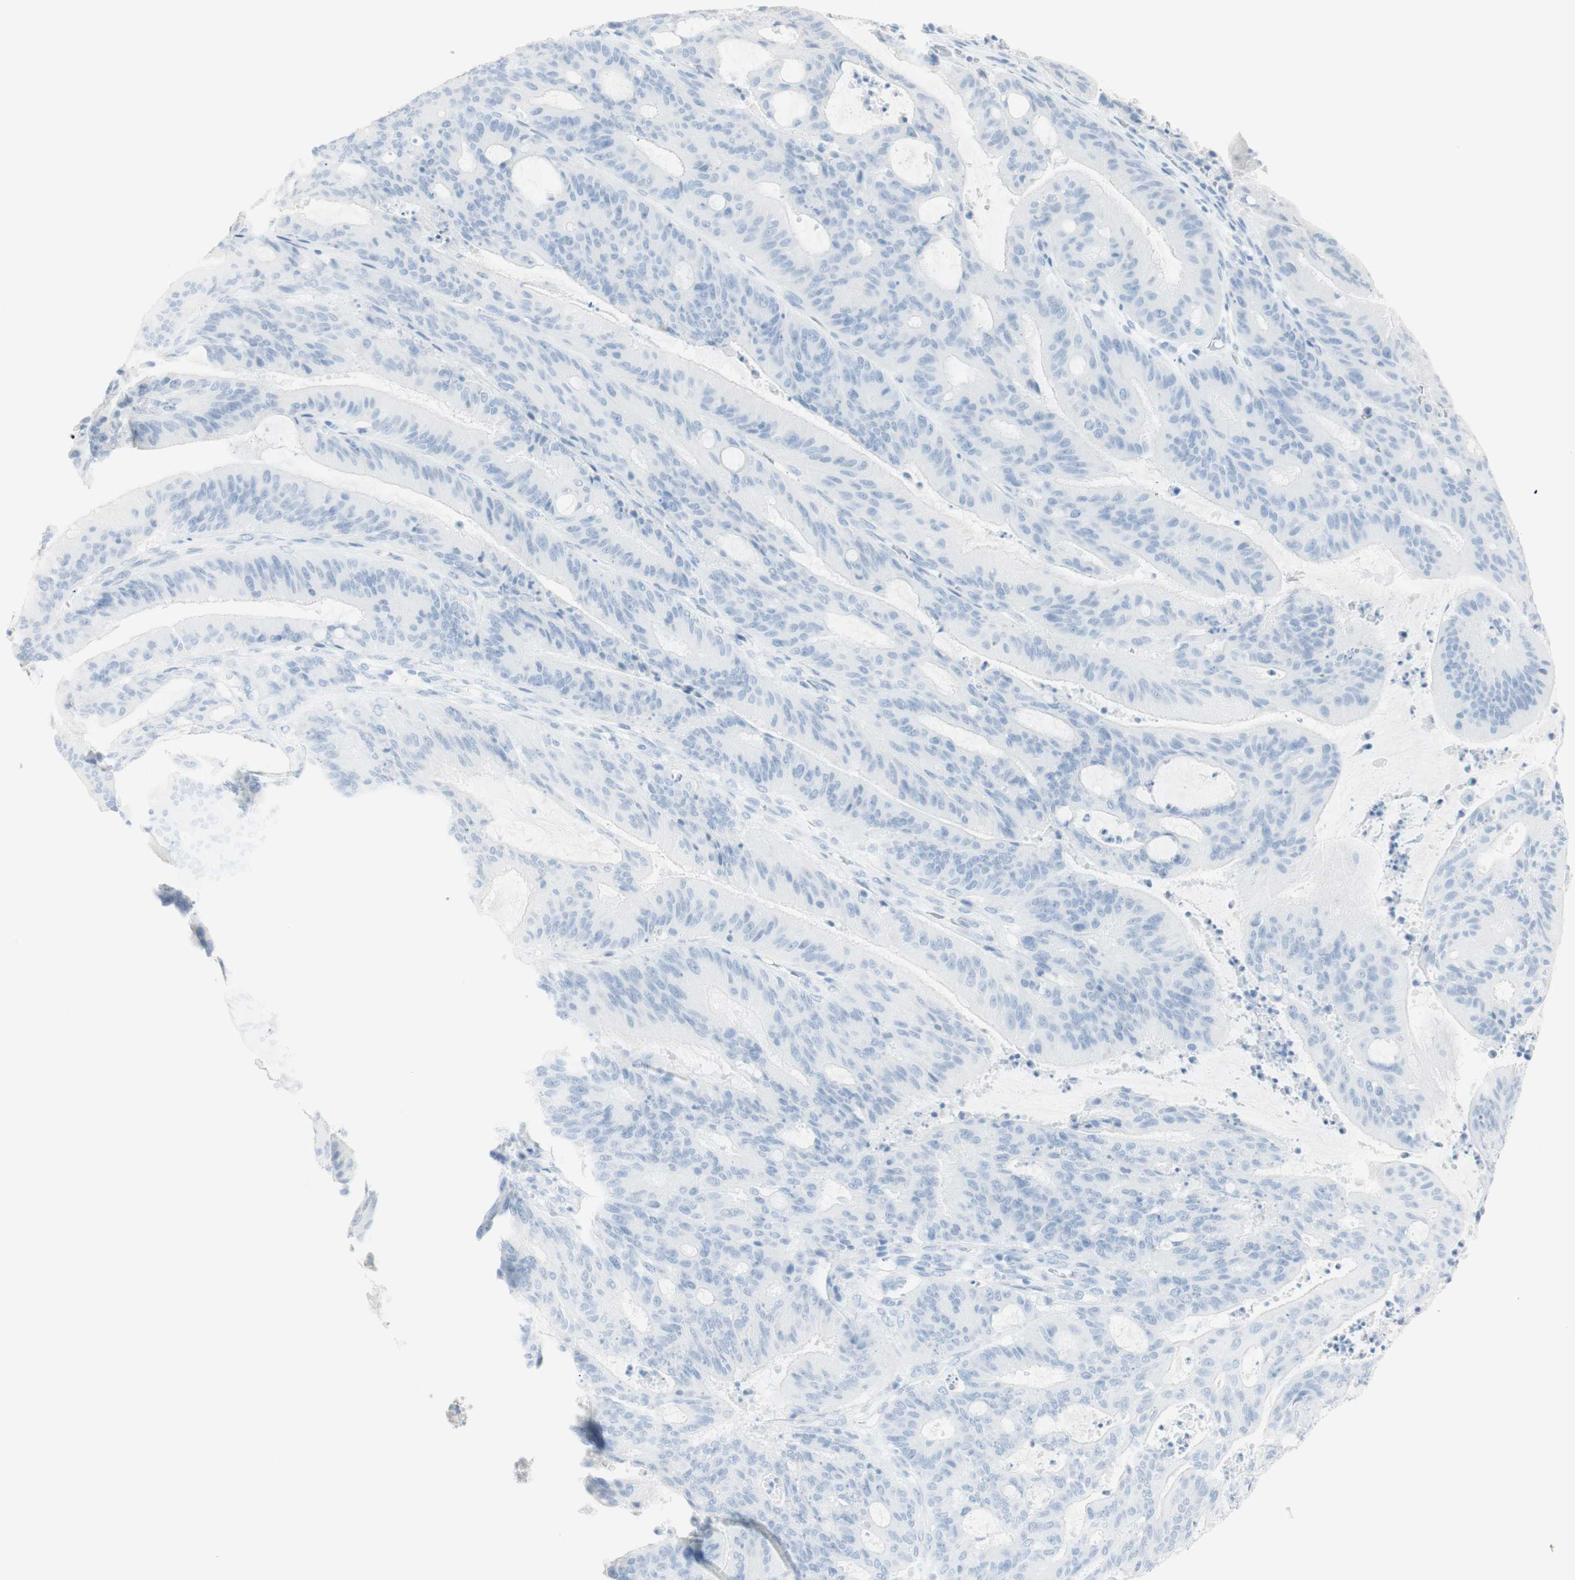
{"staining": {"intensity": "negative", "quantity": "none", "location": "none"}, "tissue": "liver cancer", "cell_type": "Tumor cells", "image_type": "cancer", "snomed": [{"axis": "morphology", "description": "Cholangiocarcinoma"}, {"axis": "topography", "description": "Liver"}], "caption": "A high-resolution photomicrograph shows immunohistochemistry (IHC) staining of cholangiocarcinoma (liver), which displays no significant positivity in tumor cells.", "gene": "NAPSA", "patient": {"sex": "female", "age": 73}}